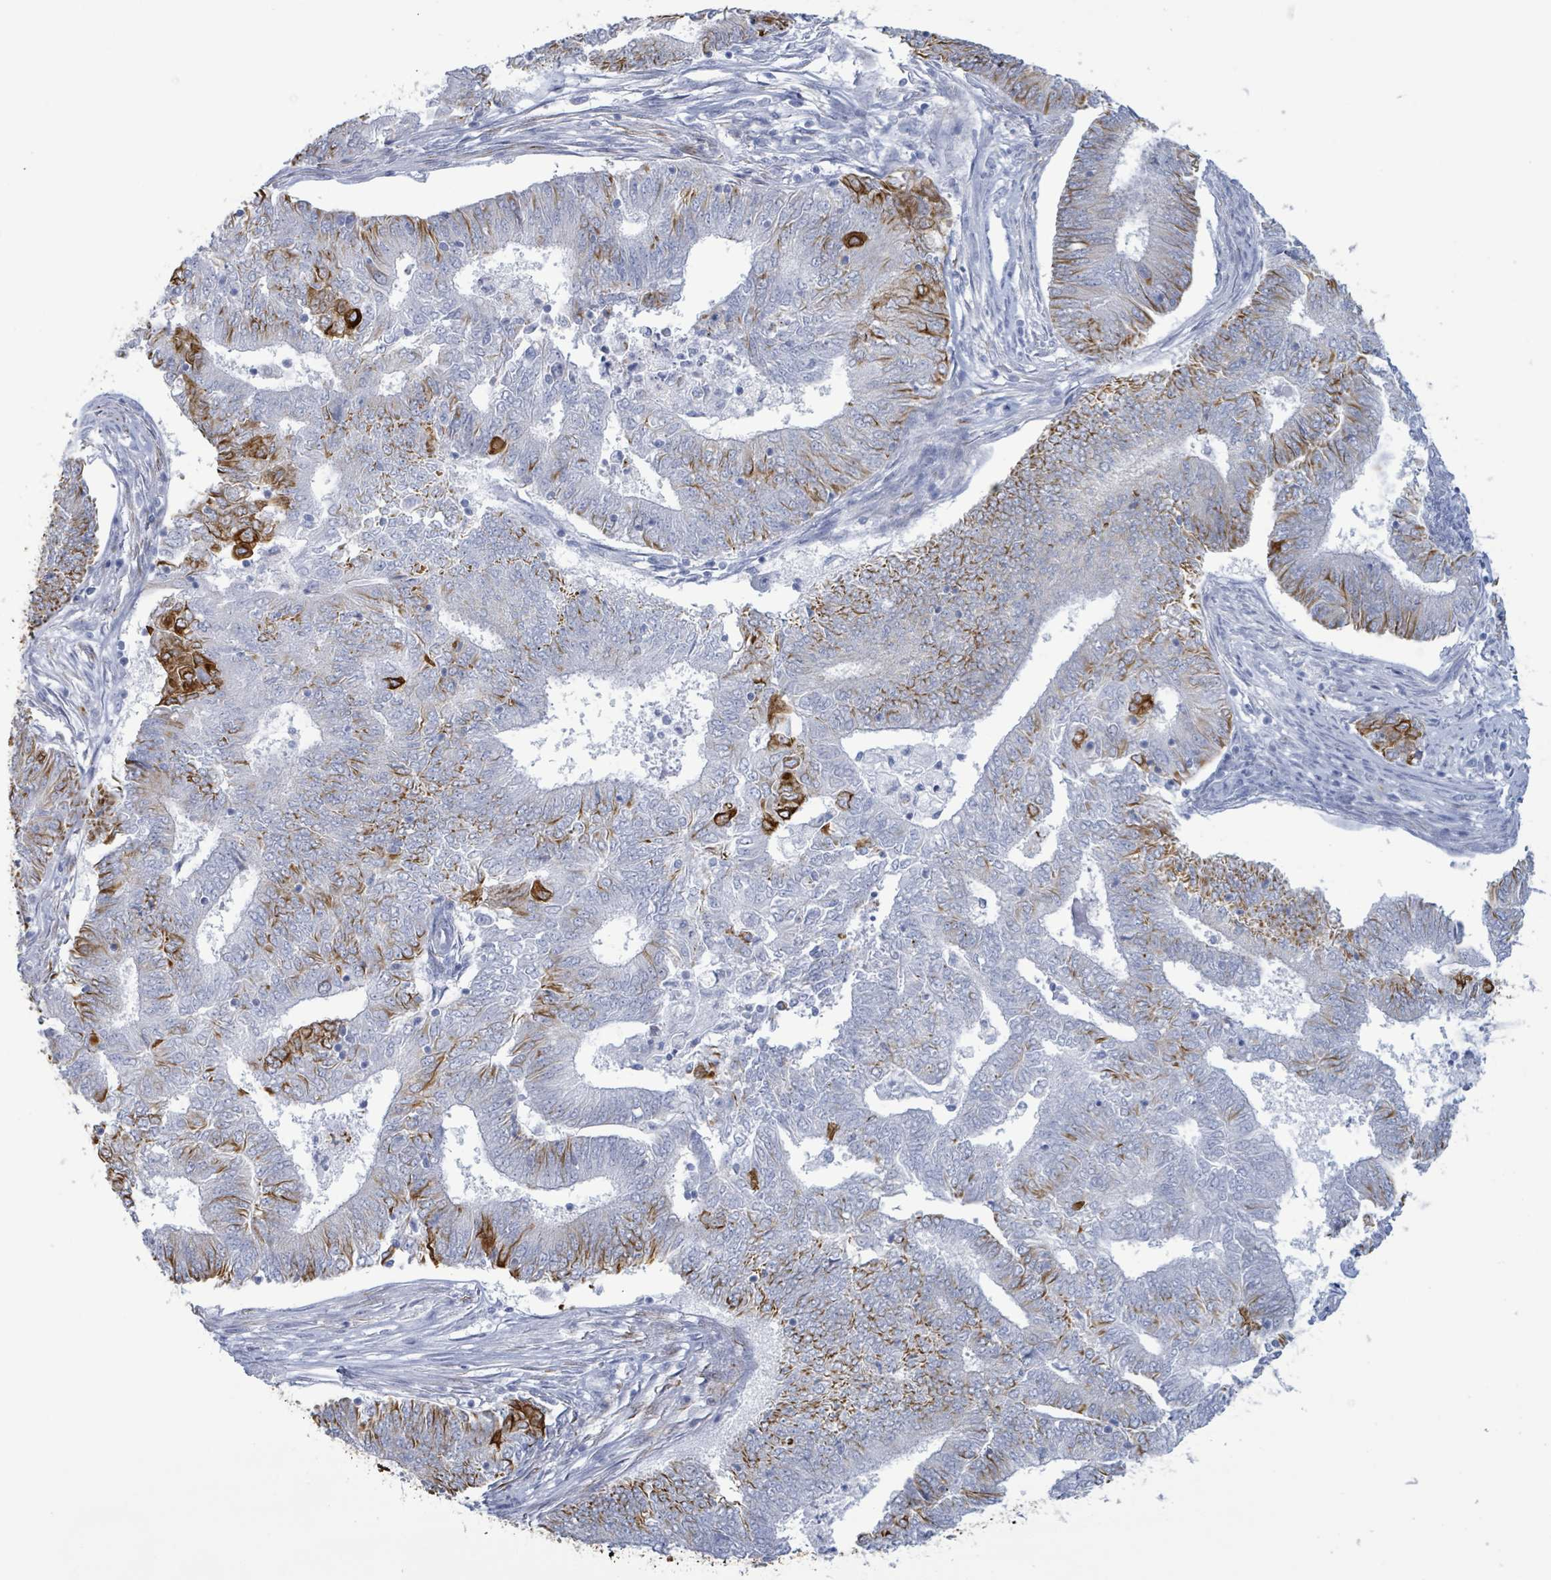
{"staining": {"intensity": "strong", "quantity": "<25%", "location": "cytoplasmic/membranous"}, "tissue": "endometrial cancer", "cell_type": "Tumor cells", "image_type": "cancer", "snomed": [{"axis": "morphology", "description": "Adenocarcinoma, NOS"}, {"axis": "topography", "description": "Endometrium"}], "caption": "About <25% of tumor cells in endometrial cancer (adenocarcinoma) show strong cytoplasmic/membranous protein staining as visualized by brown immunohistochemical staining.", "gene": "KRT8", "patient": {"sex": "female", "age": 62}}